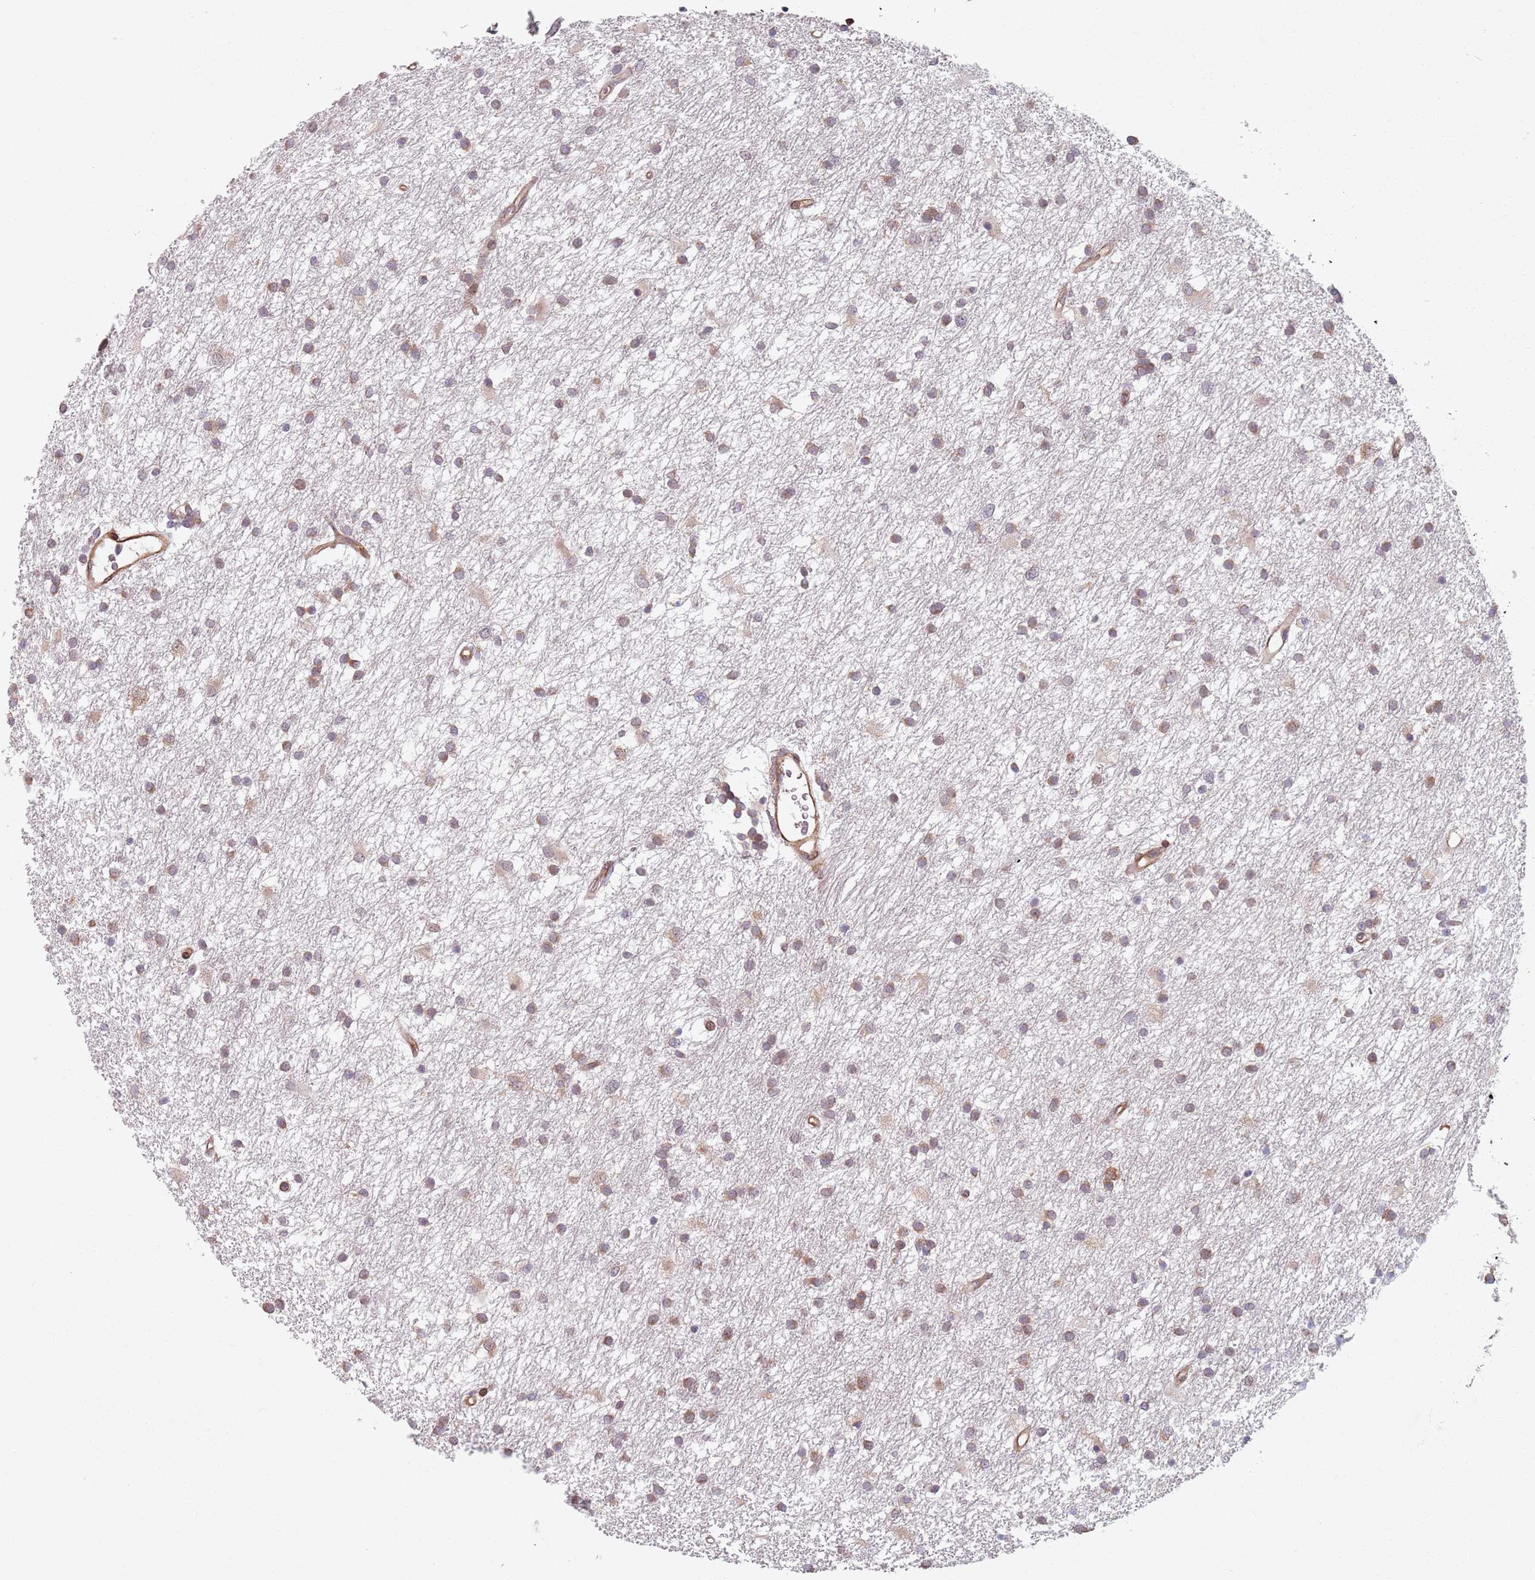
{"staining": {"intensity": "weak", "quantity": ">75%", "location": "cytoplasmic/membranous"}, "tissue": "glioma", "cell_type": "Tumor cells", "image_type": "cancer", "snomed": [{"axis": "morphology", "description": "Glioma, malignant, High grade"}, {"axis": "topography", "description": "Brain"}], "caption": "Protein expression by IHC displays weak cytoplasmic/membranous positivity in approximately >75% of tumor cells in malignant high-grade glioma.", "gene": "NOTCH3", "patient": {"sex": "male", "age": 77}}